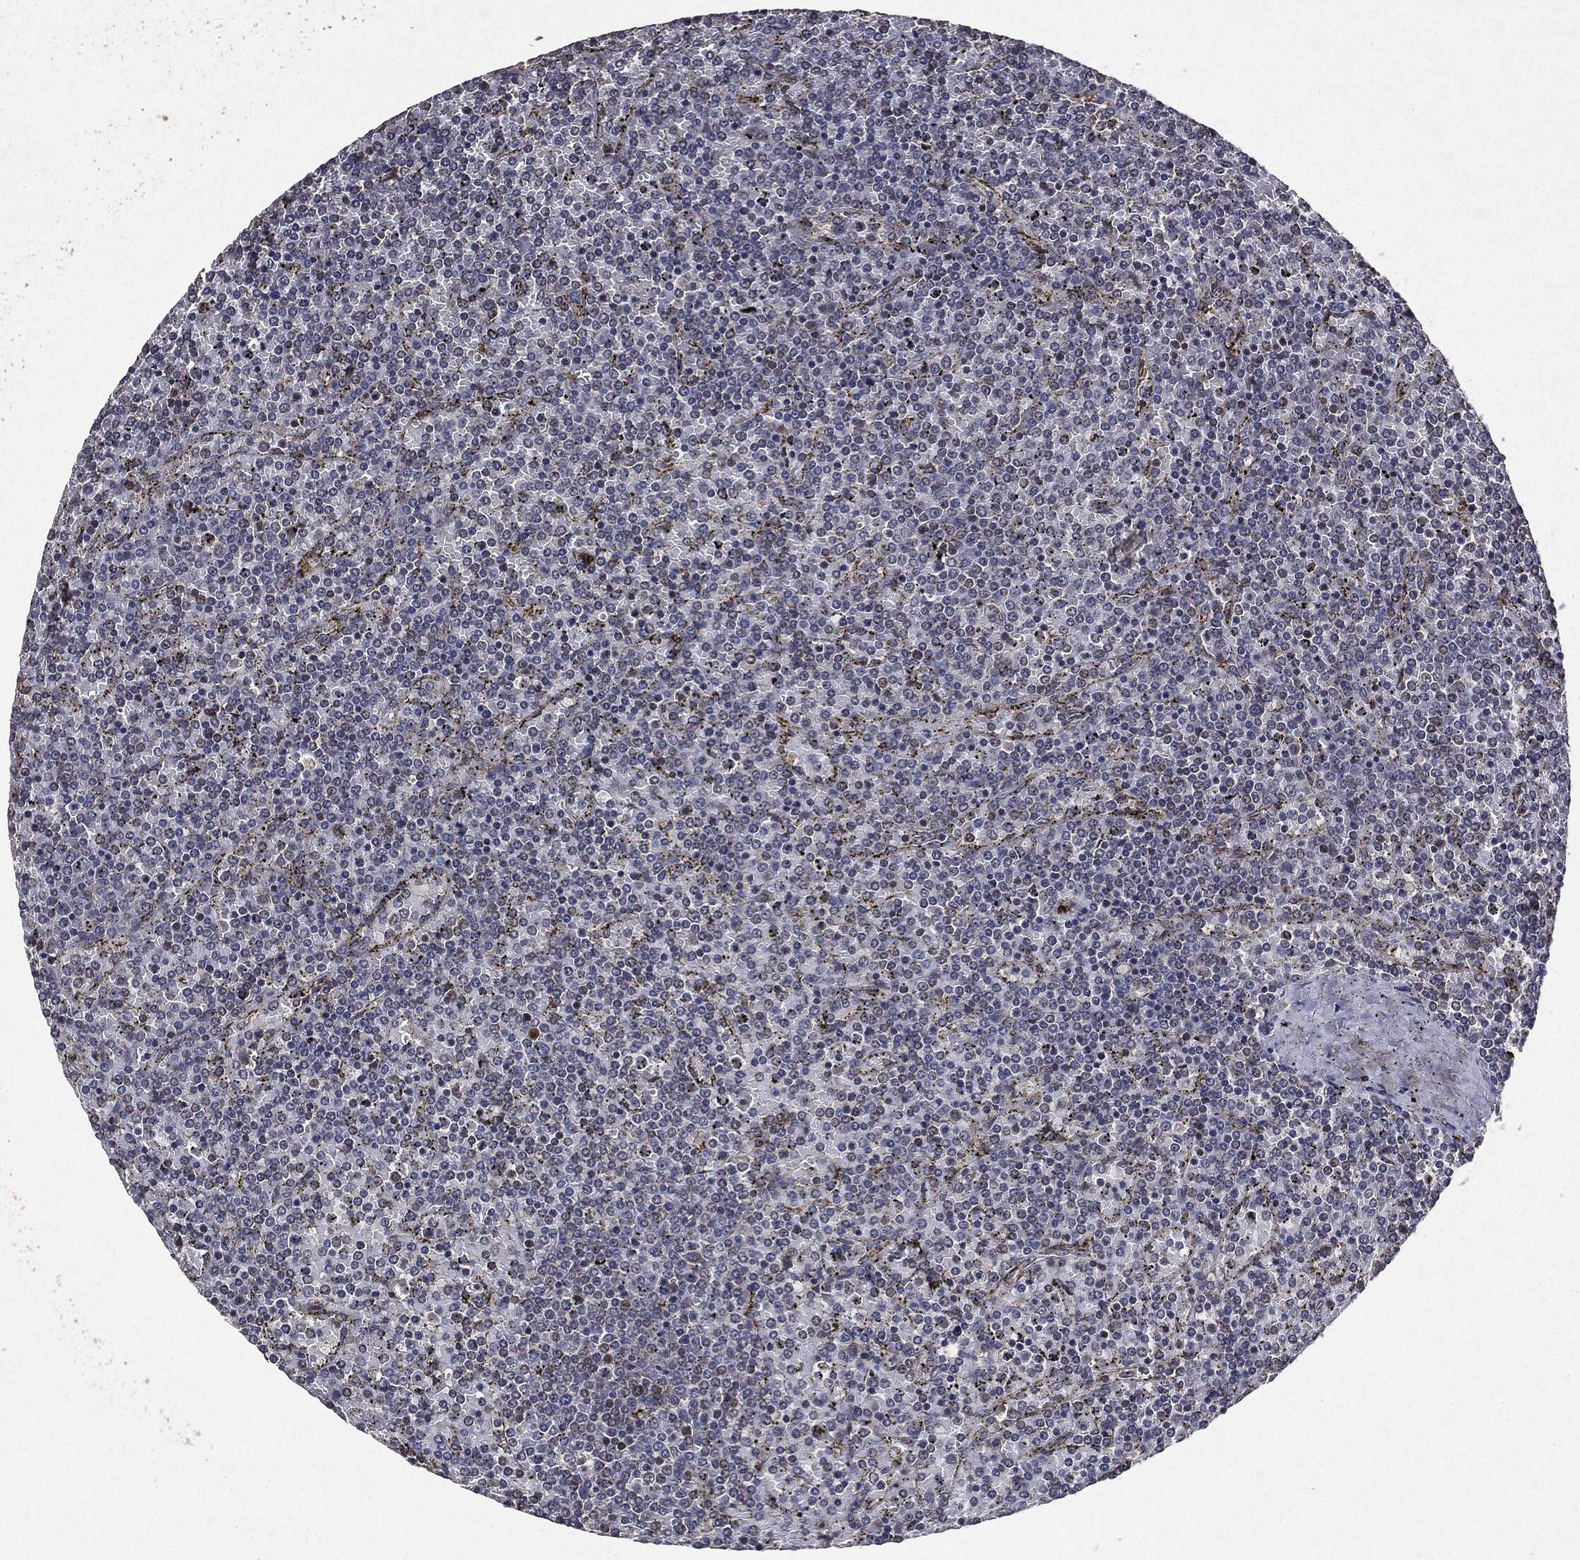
{"staining": {"intensity": "negative", "quantity": "none", "location": "none"}, "tissue": "lymphoma", "cell_type": "Tumor cells", "image_type": "cancer", "snomed": [{"axis": "morphology", "description": "Malignant lymphoma, non-Hodgkin's type, Low grade"}, {"axis": "topography", "description": "Spleen"}], "caption": "DAB immunohistochemical staining of human malignant lymphoma, non-Hodgkin's type (low-grade) shows no significant expression in tumor cells.", "gene": "PLPPR2", "patient": {"sex": "female", "age": 77}}